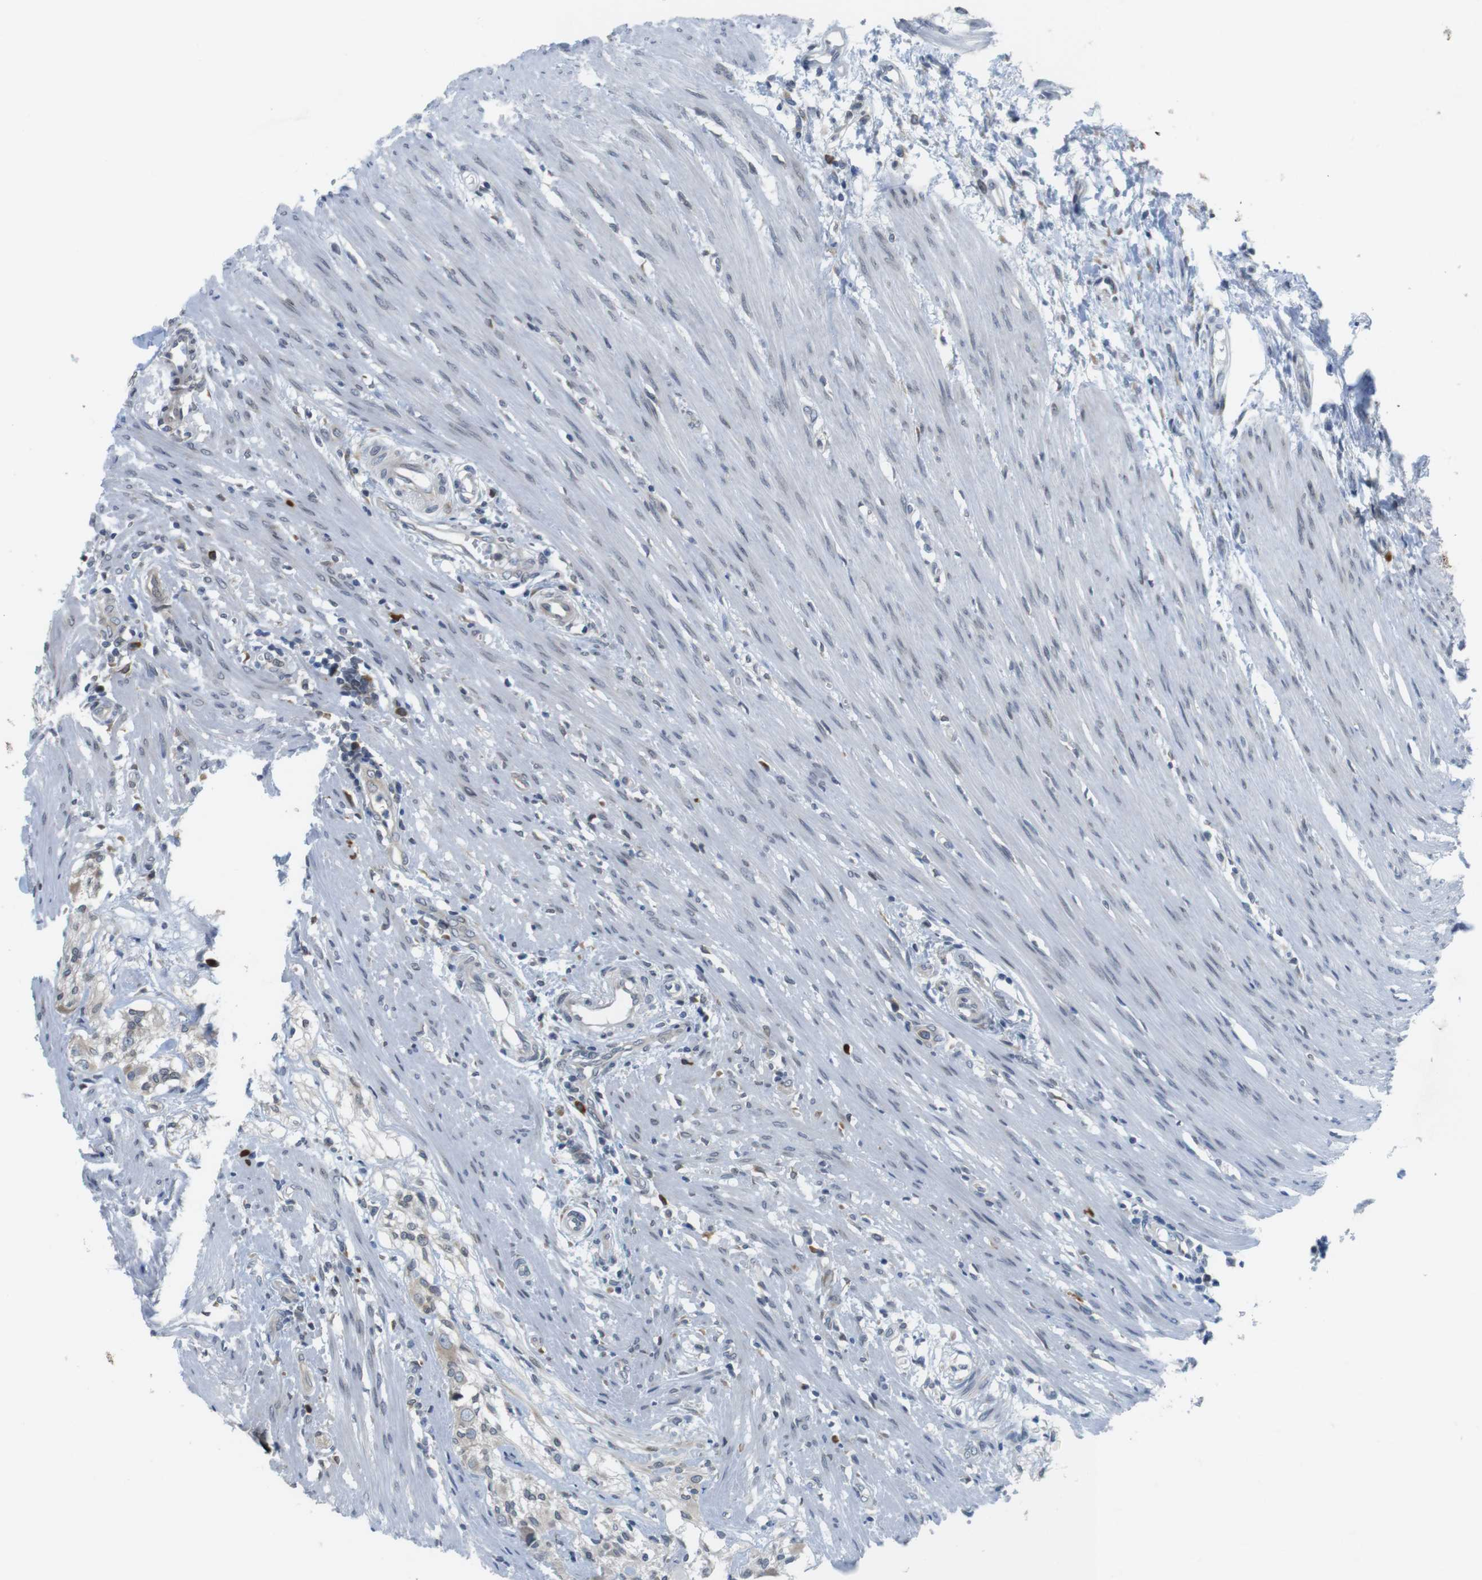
{"staining": {"intensity": "negative", "quantity": "none", "location": "none"}, "tissue": "colon", "cell_type": "Endothelial cells", "image_type": "normal", "snomed": [{"axis": "morphology", "description": "Normal tissue, NOS"}, {"axis": "morphology", "description": "Adenocarcinoma, NOS"}, {"axis": "topography", "description": "Colon"}, {"axis": "topography", "description": "Peripheral nerve tissue"}], "caption": "Endothelial cells are negative for brown protein staining in unremarkable colon.", "gene": "ERGIC3", "patient": {"sex": "male", "age": 14}}